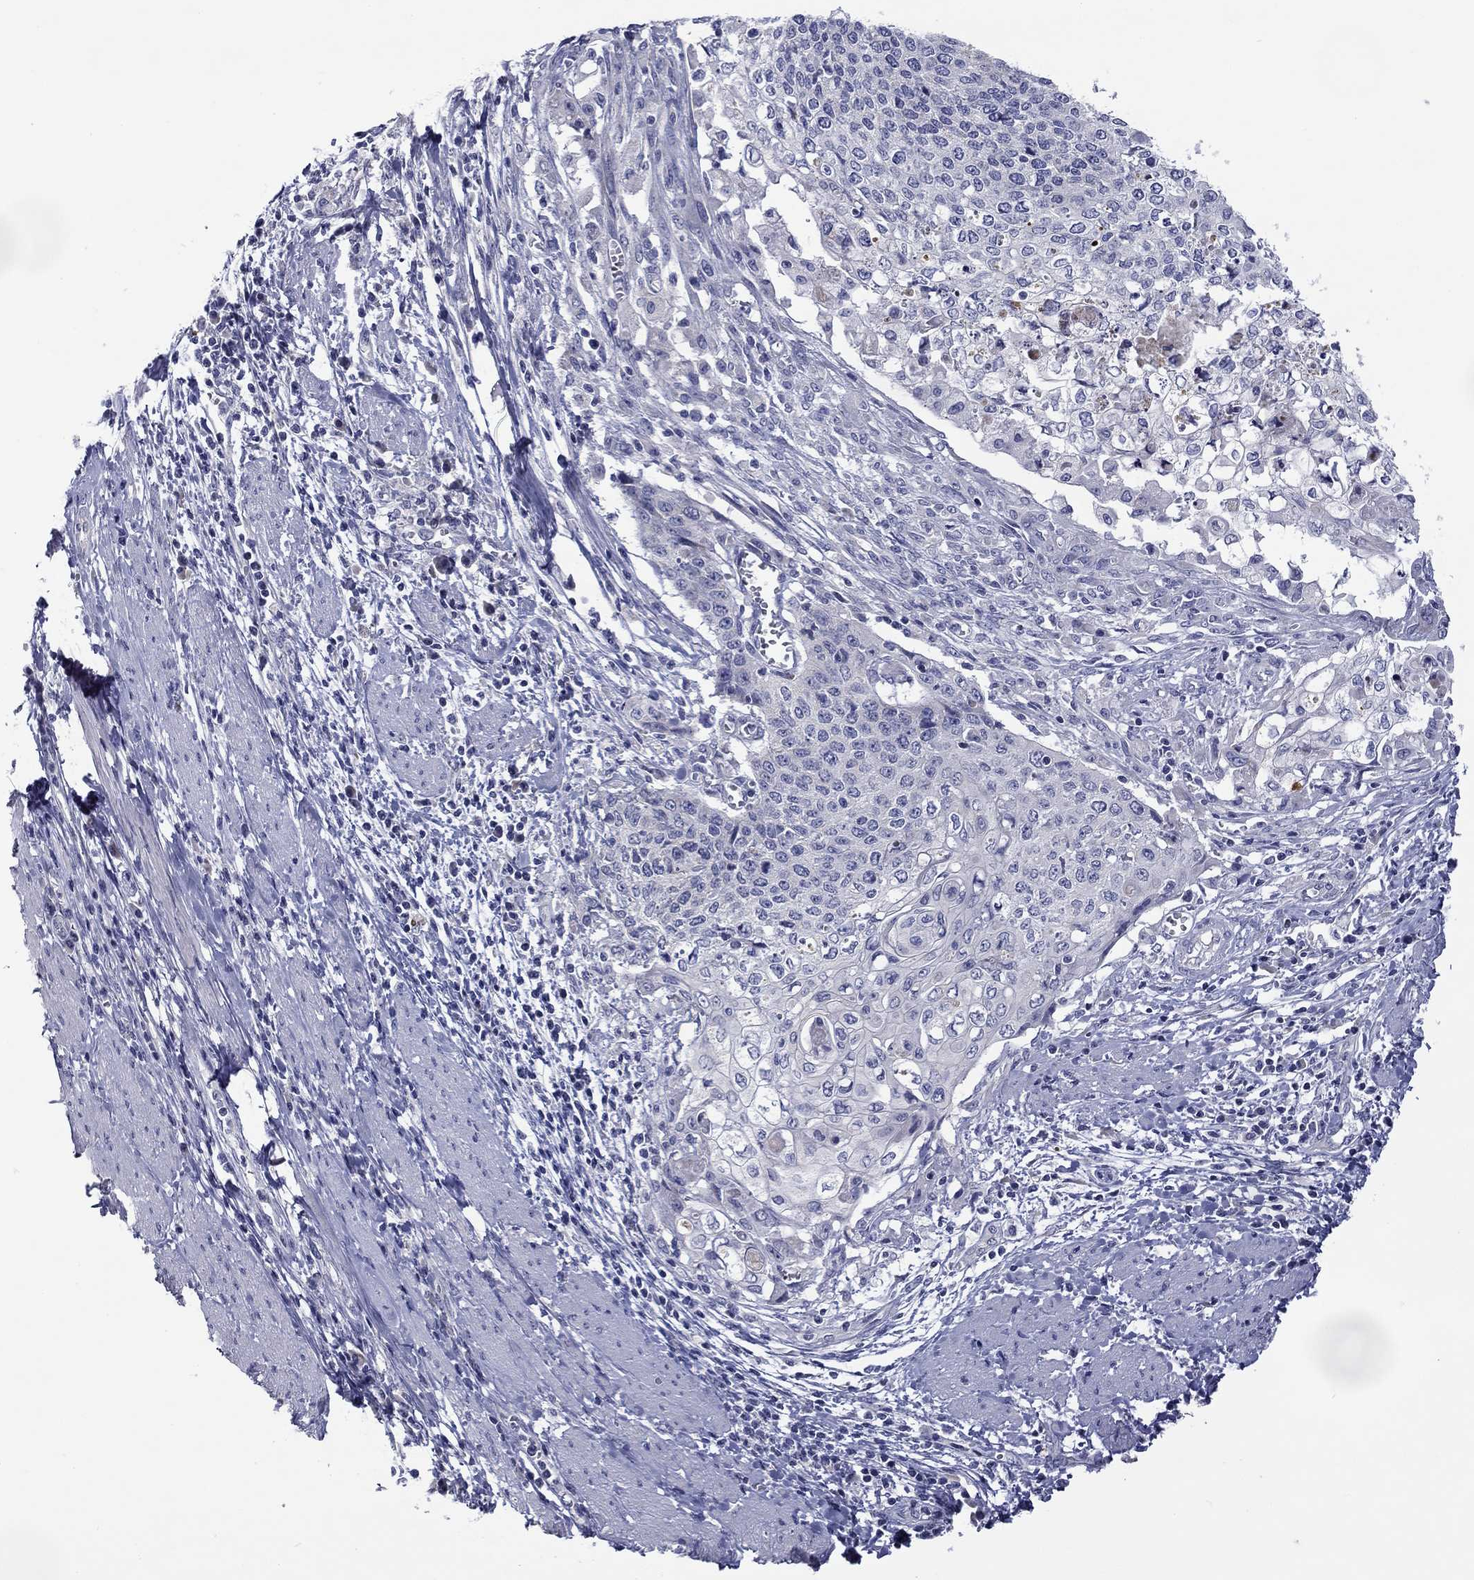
{"staining": {"intensity": "negative", "quantity": "none", "location": "none"}, "tissue": "cervical cancer", "cell_type": "Tumor cells", "image_type": "cancer", "snomed": [{"axis": "morphology", "description": "Squamous cell carcinoma, NOS"}, {"axis": "topography", "description": "Cervix"}], "caption": "Immunohistochemical staining of human cervical cancer (squamous cell carcinoma) exhibits no significant expression in tumor cells.", "gene": "SPATA7", "patient": {"sex": "female", "age": 39}}